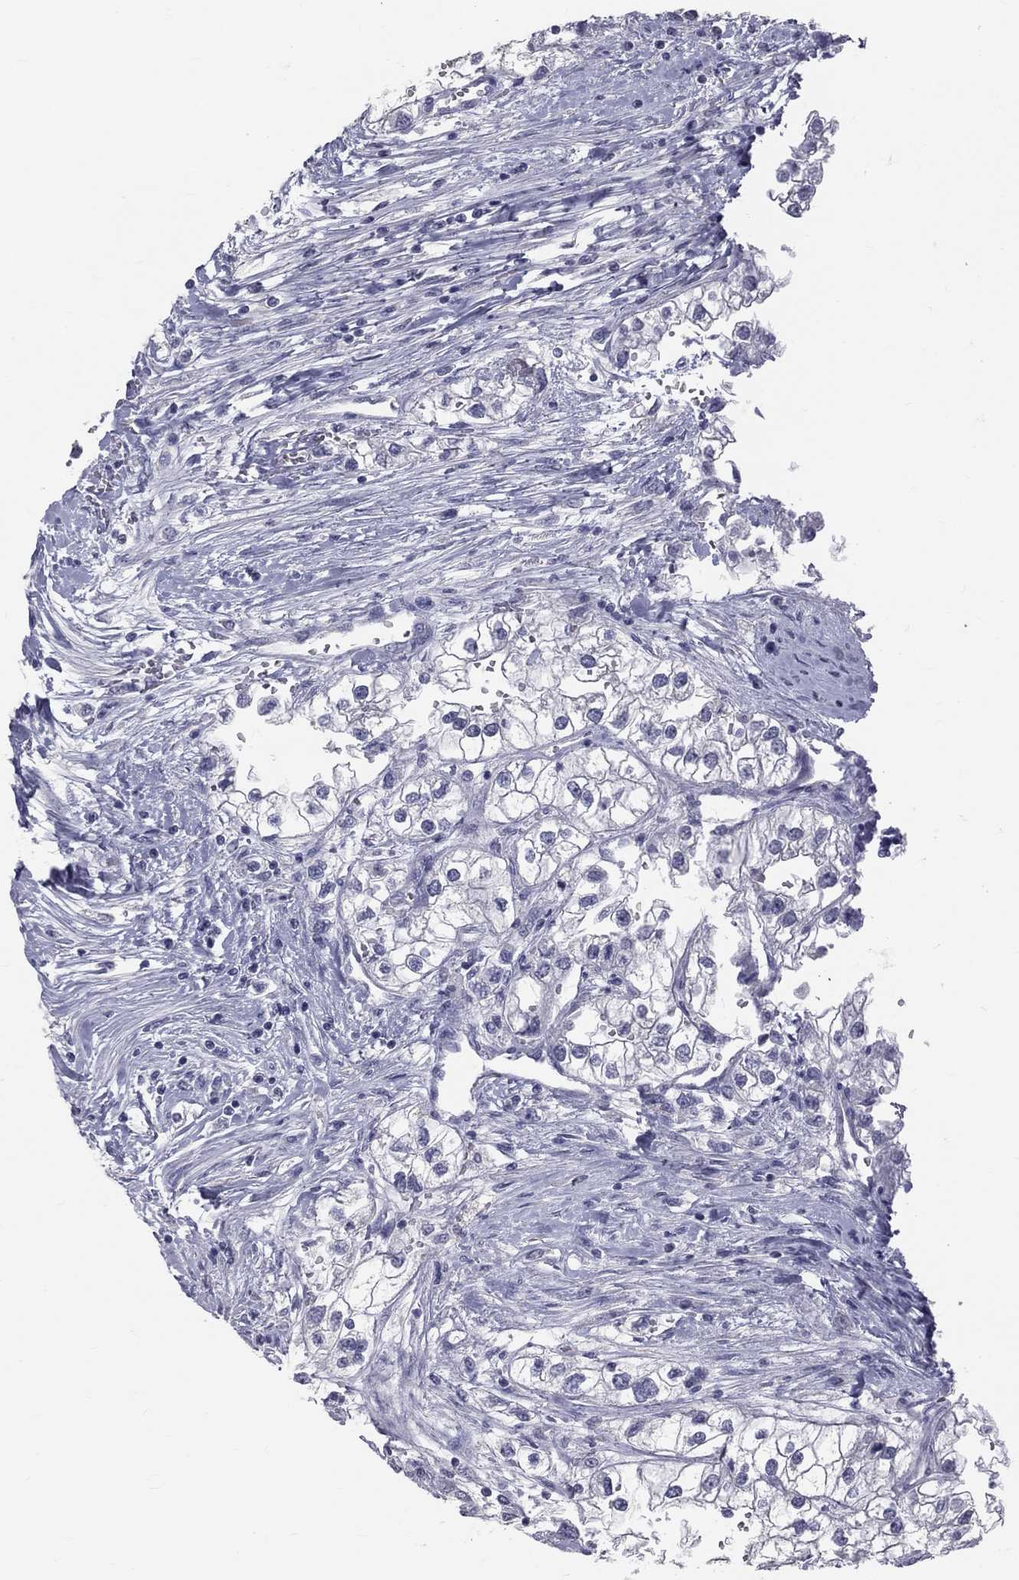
{"staining": {"intensity": "negative", "quantity": "none", "location": "none"}, "tissue": "renal cancer", "cell_type": "Tumor cells", "image_type": "cancer", "snomed": [{"axis": "morphology", "description": "Adenocarcinoma, NOS"}, {"axis": "topography", "description": "Kidney"}], "caption": "The image shows no staining of tumor cells in renal cancer. Nuclei are stained in blue.", "gene": "TFPI2", "patient": {"sex": "male", "age": 59}}